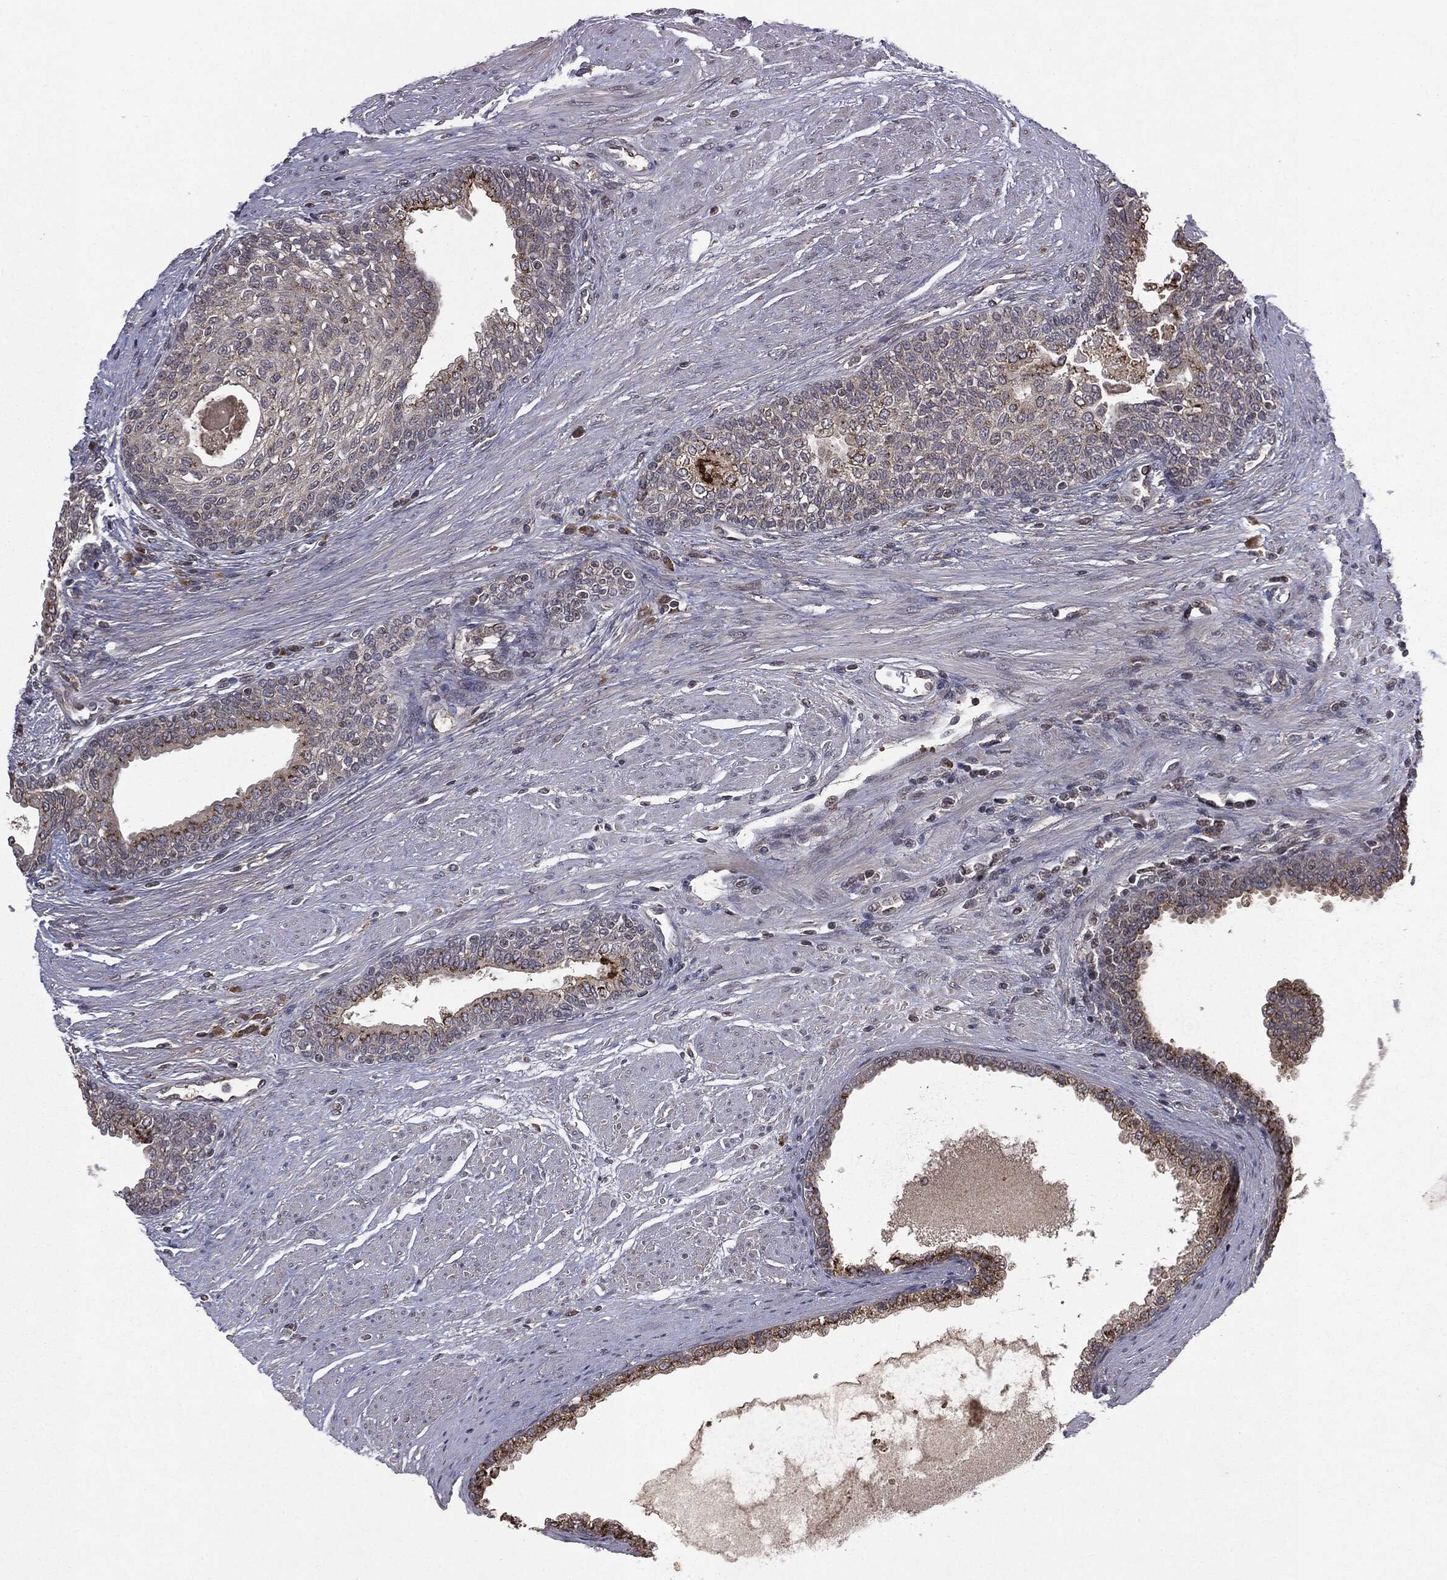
{"staining": {"intensity": "strong", "quantity": "<25%", "location": "cytoplasmic/membranous"}, "tissue": "prostate cancer", "cell_type": "Tumor cells", "image_type": "cancer", "snomed": [{"axis": "morphology", "description": "Adenocarcinoma, NOS"}, {"axis": "topography", "description": "Prostate and seminal vesicle, NOS"}, {"axis": "topography", "description": "Prostate"}], "caption": "Prostate cancer (adenocarcinoma) was stained to show a protein in brown. There is medium levels of strong cytoplasmic/membranous staining in approximately <25% of tumor cells.", "gene": "PLPPR2", "patient": {"sex": "male", "age": 62}}